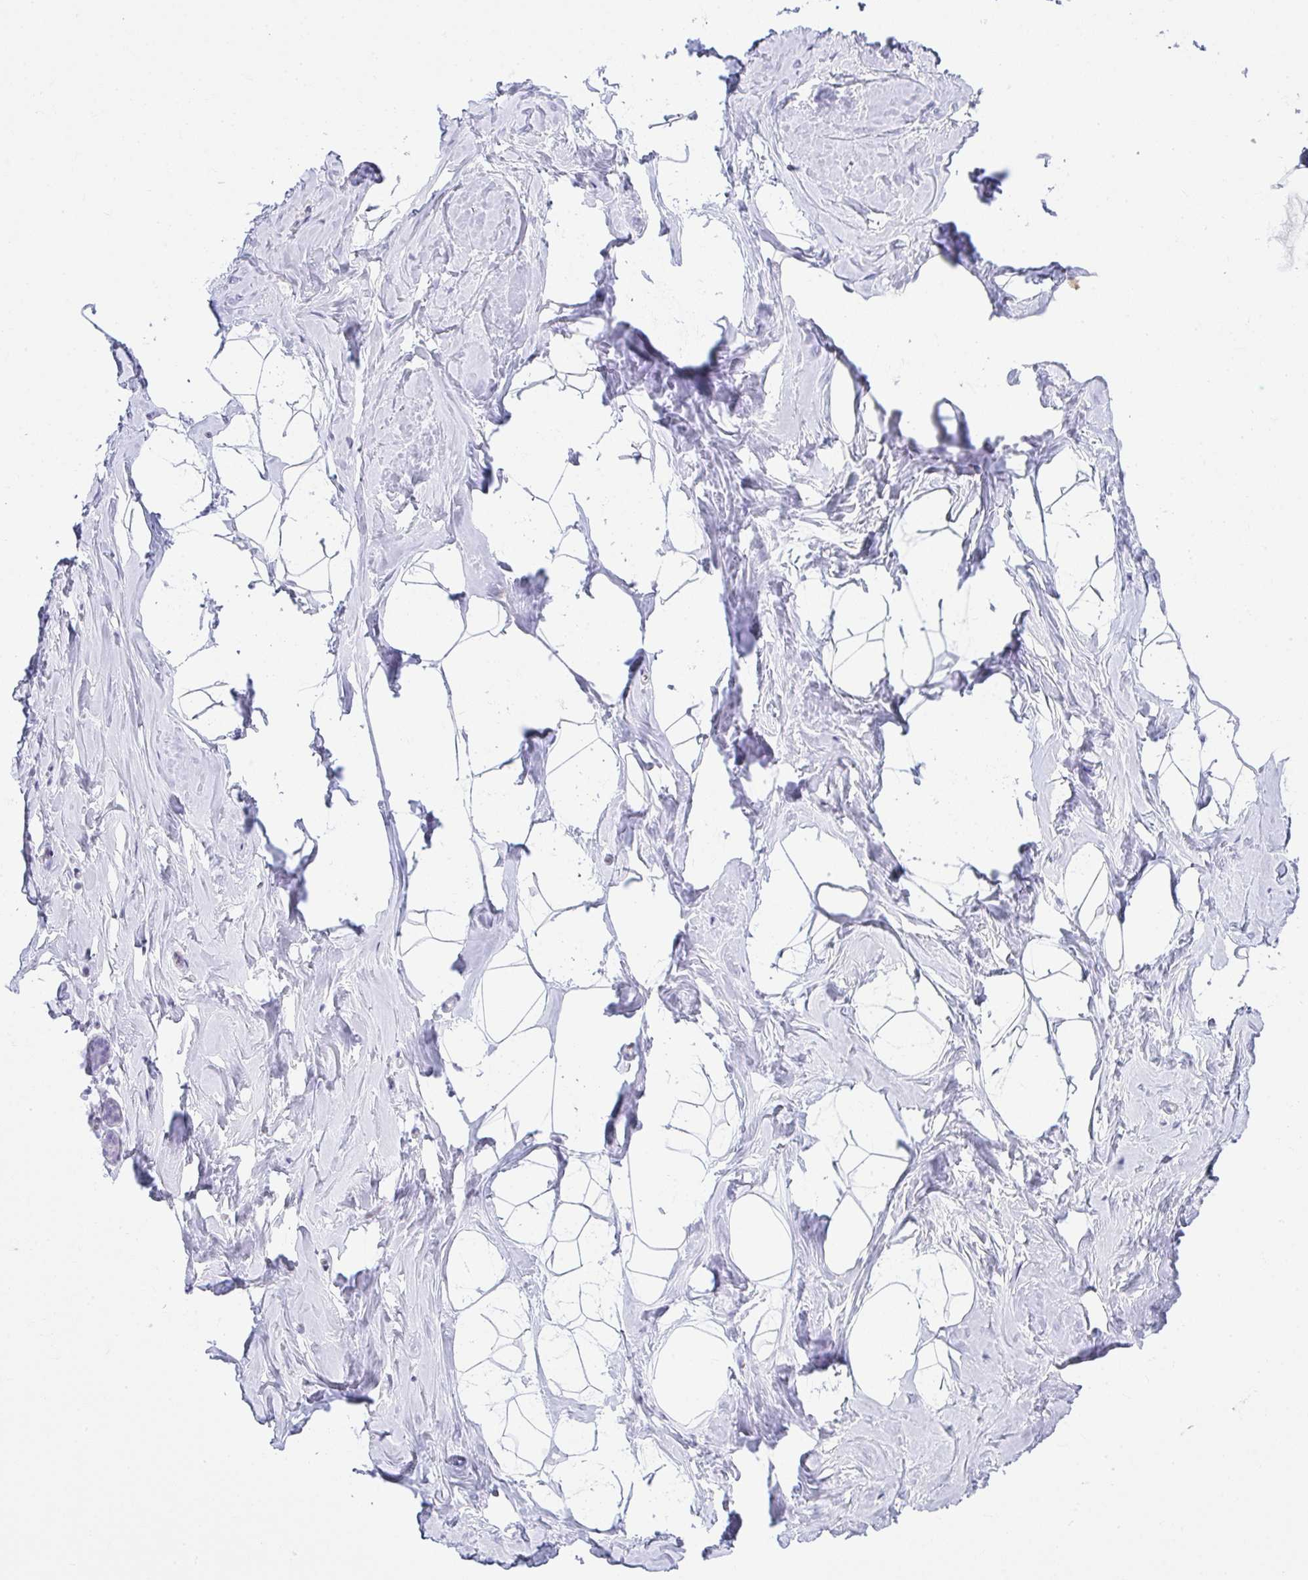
{"staining": {"intensity": "negative", "quantity": "none", "location": "none"}, "tissue": "breast", "cell_type": "Adipocytes", "image_type": "normal", "snomed": [{"axis": "morphology", "description": "Normal tissue, NOS"}, {"axis": "topography", "description": "Breast"}], "caption": "The histopathology image displays no staining of adipocytes in normal breast. The staining was performed using DAB (3,3'-diaminobenzidine) to visualize the protein expression in brown, while the nuclei were stained in blue with hematoxylin (Magnification: 20x).", "gene": "RASL10A", "patient": {"sex": "female", "age": 32}}